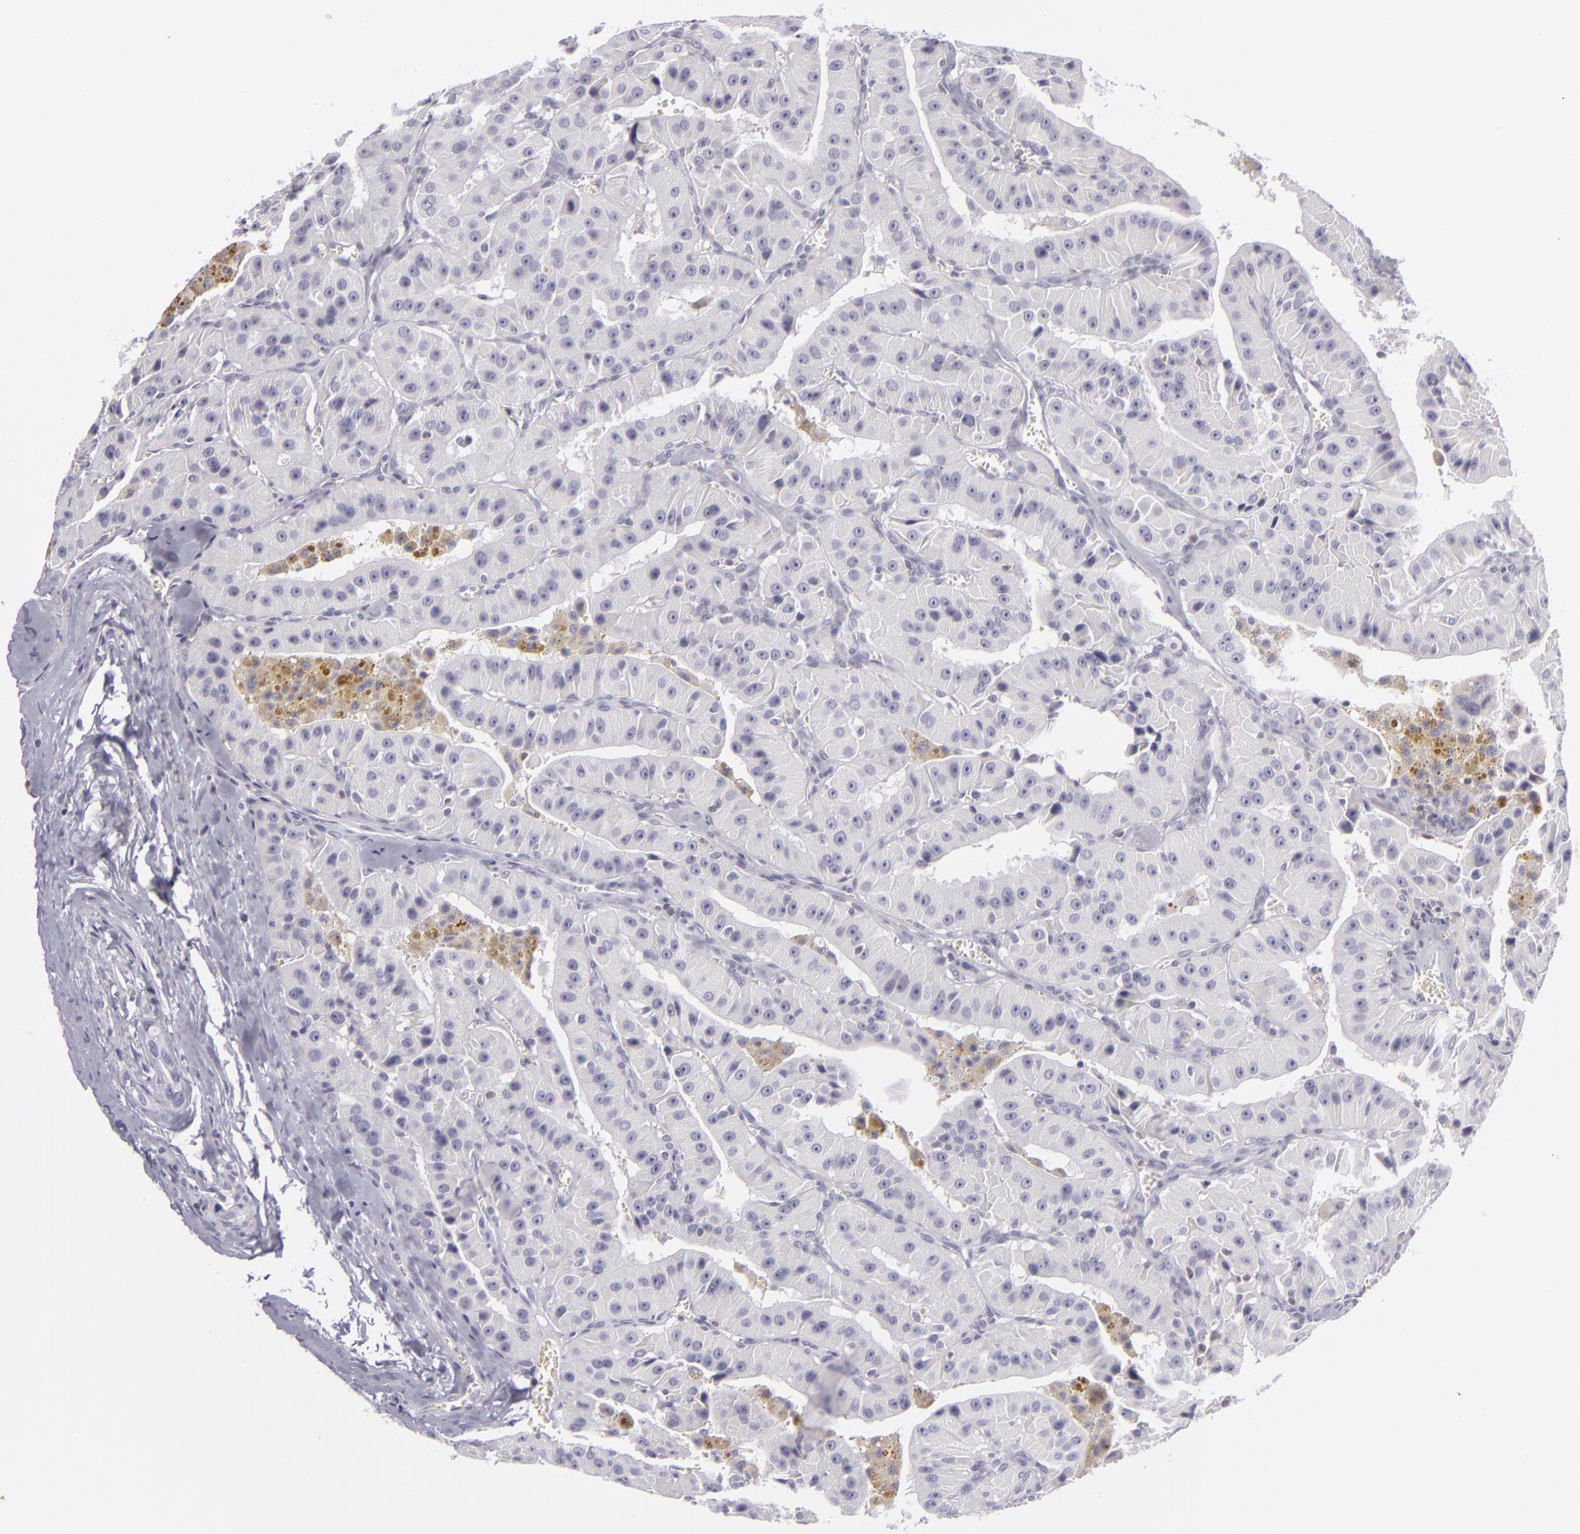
{"staining": {"intensity": "negative", "quantity": "none", "location": "none"}, "tissue": "thyroid cancer", "cell_type": "Tumor cells", "image_type": "cancer", "snomed": [{"axis": "morphology", "description": "Carcinoma, NOS"}, {"axis": "topography", "description": "Thyroid gland"}], "caption": "Immunohistochemistry photomicrograph of thyroid carcinoma stained for a protein (brown), which displays no staining in tumor cells. (DAB (3,3'-diaminobenzidine) IHC with hematoxylin counter stain).", "gene": "KCNAB2", "patient": {"sex": "male", "age": 76}}